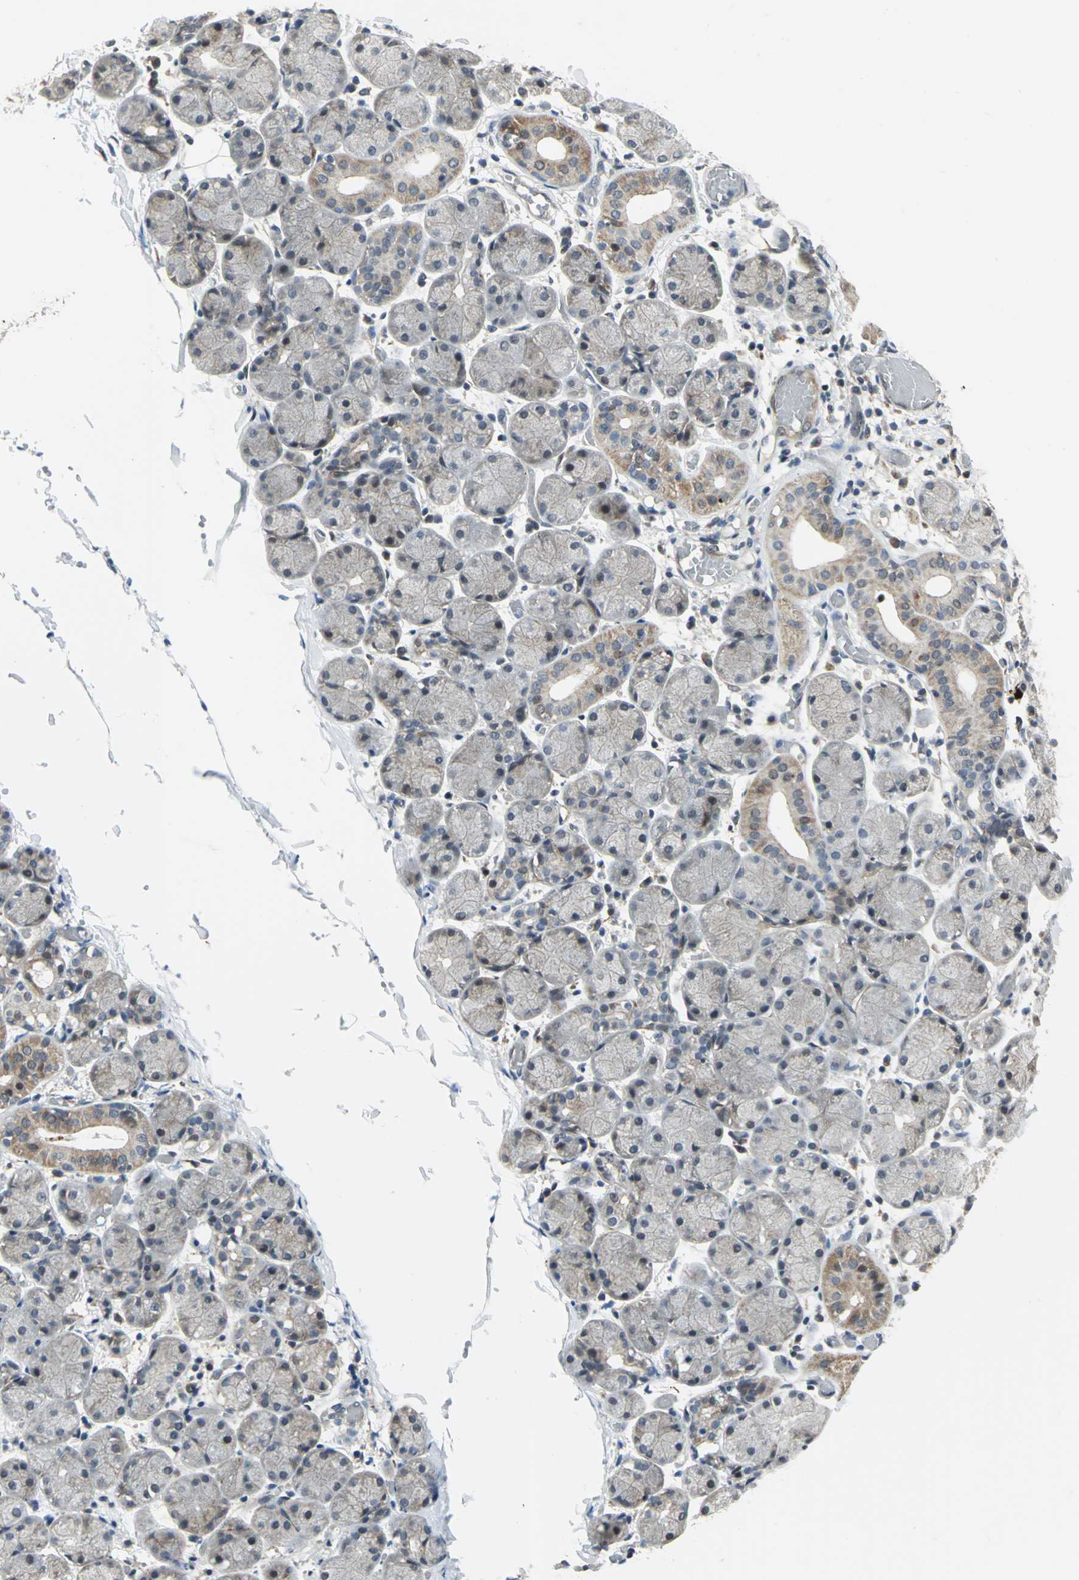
{"staining": {"intensity": "weak", "quantity": "<25%", "location": "cytoplasmic/membranous"}, "tissue": "salivary gland", "cell_type": "Glandular cells", "image_type": "normal", "snomed": [{"axis": "morphology", "description": "Normal tissue, NOS"}, {"axis": "topography", "description": "Salivary gland"}], "caption": "Glandular cells show no significant expression in unremarkable salivary gland. Nuclei are stained in blue.", "gene": "PLAGL2", "patient": {"sex": "female", "age": 24}}